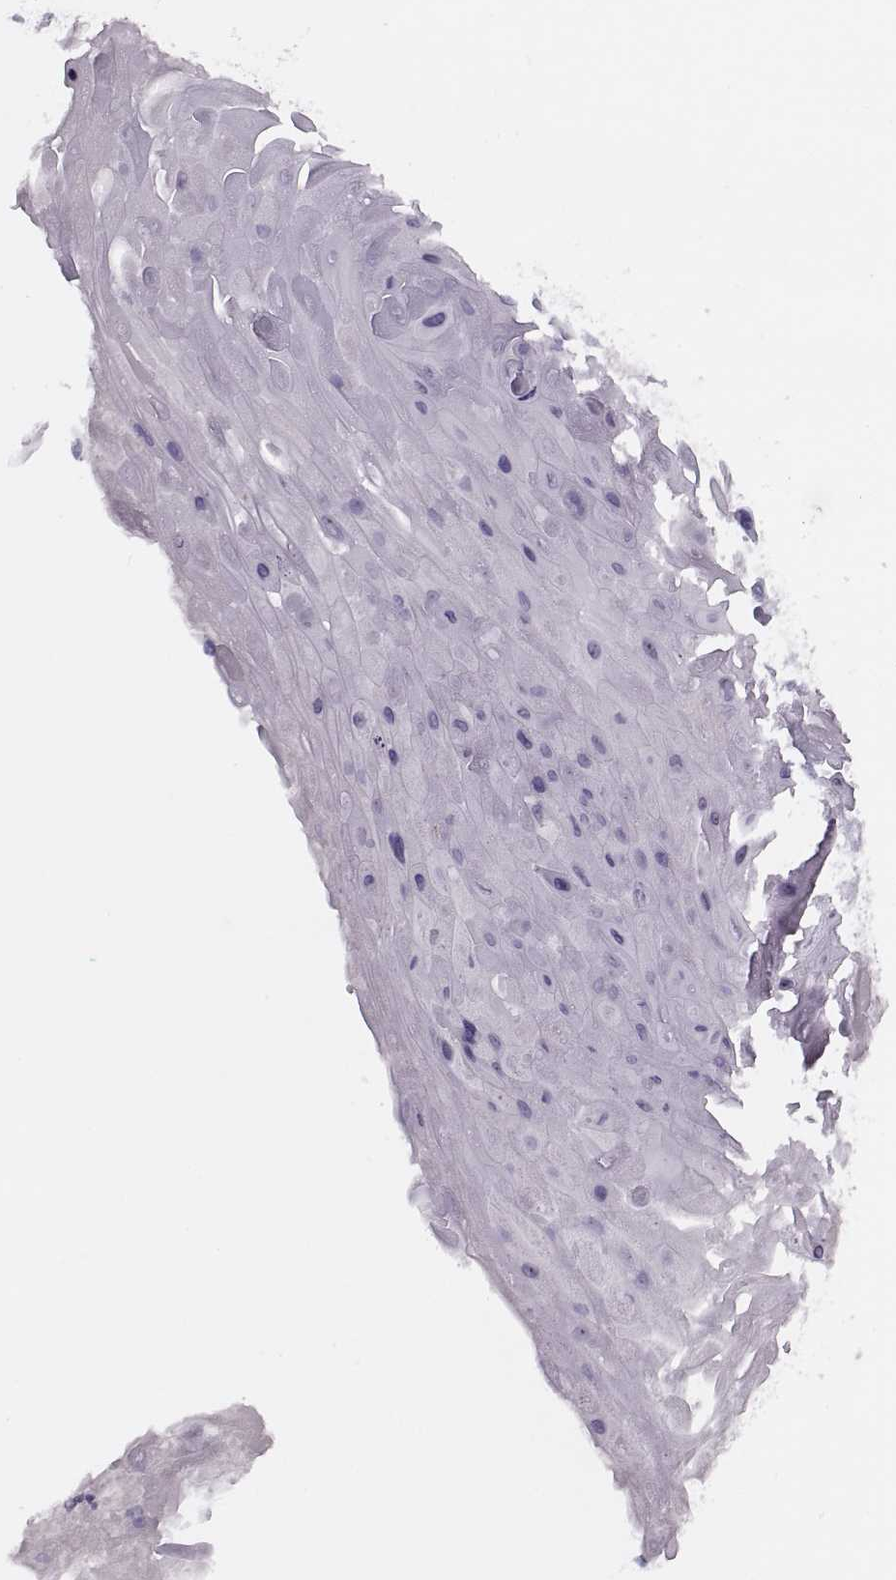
{"staining": {"intensity": "negative", "quantity": "none", "location": "none"}, "tissue": "skin cancer", "cell_type": "Tumor cells", "image_type": "cancer", "snomed": [{"axis": "morphology", "description": "Squamous cell carcinoma, NOS"}, {"axis": "topography", "description": "Skin"}], "caption": "A high-resolution micrograph shows IHC staining of skin squamous cell carcinoma, which exhibits no significant positivity in tumor cells.", "gene": "FAM24A", "patient": {"sex": "male", "age": 82}}